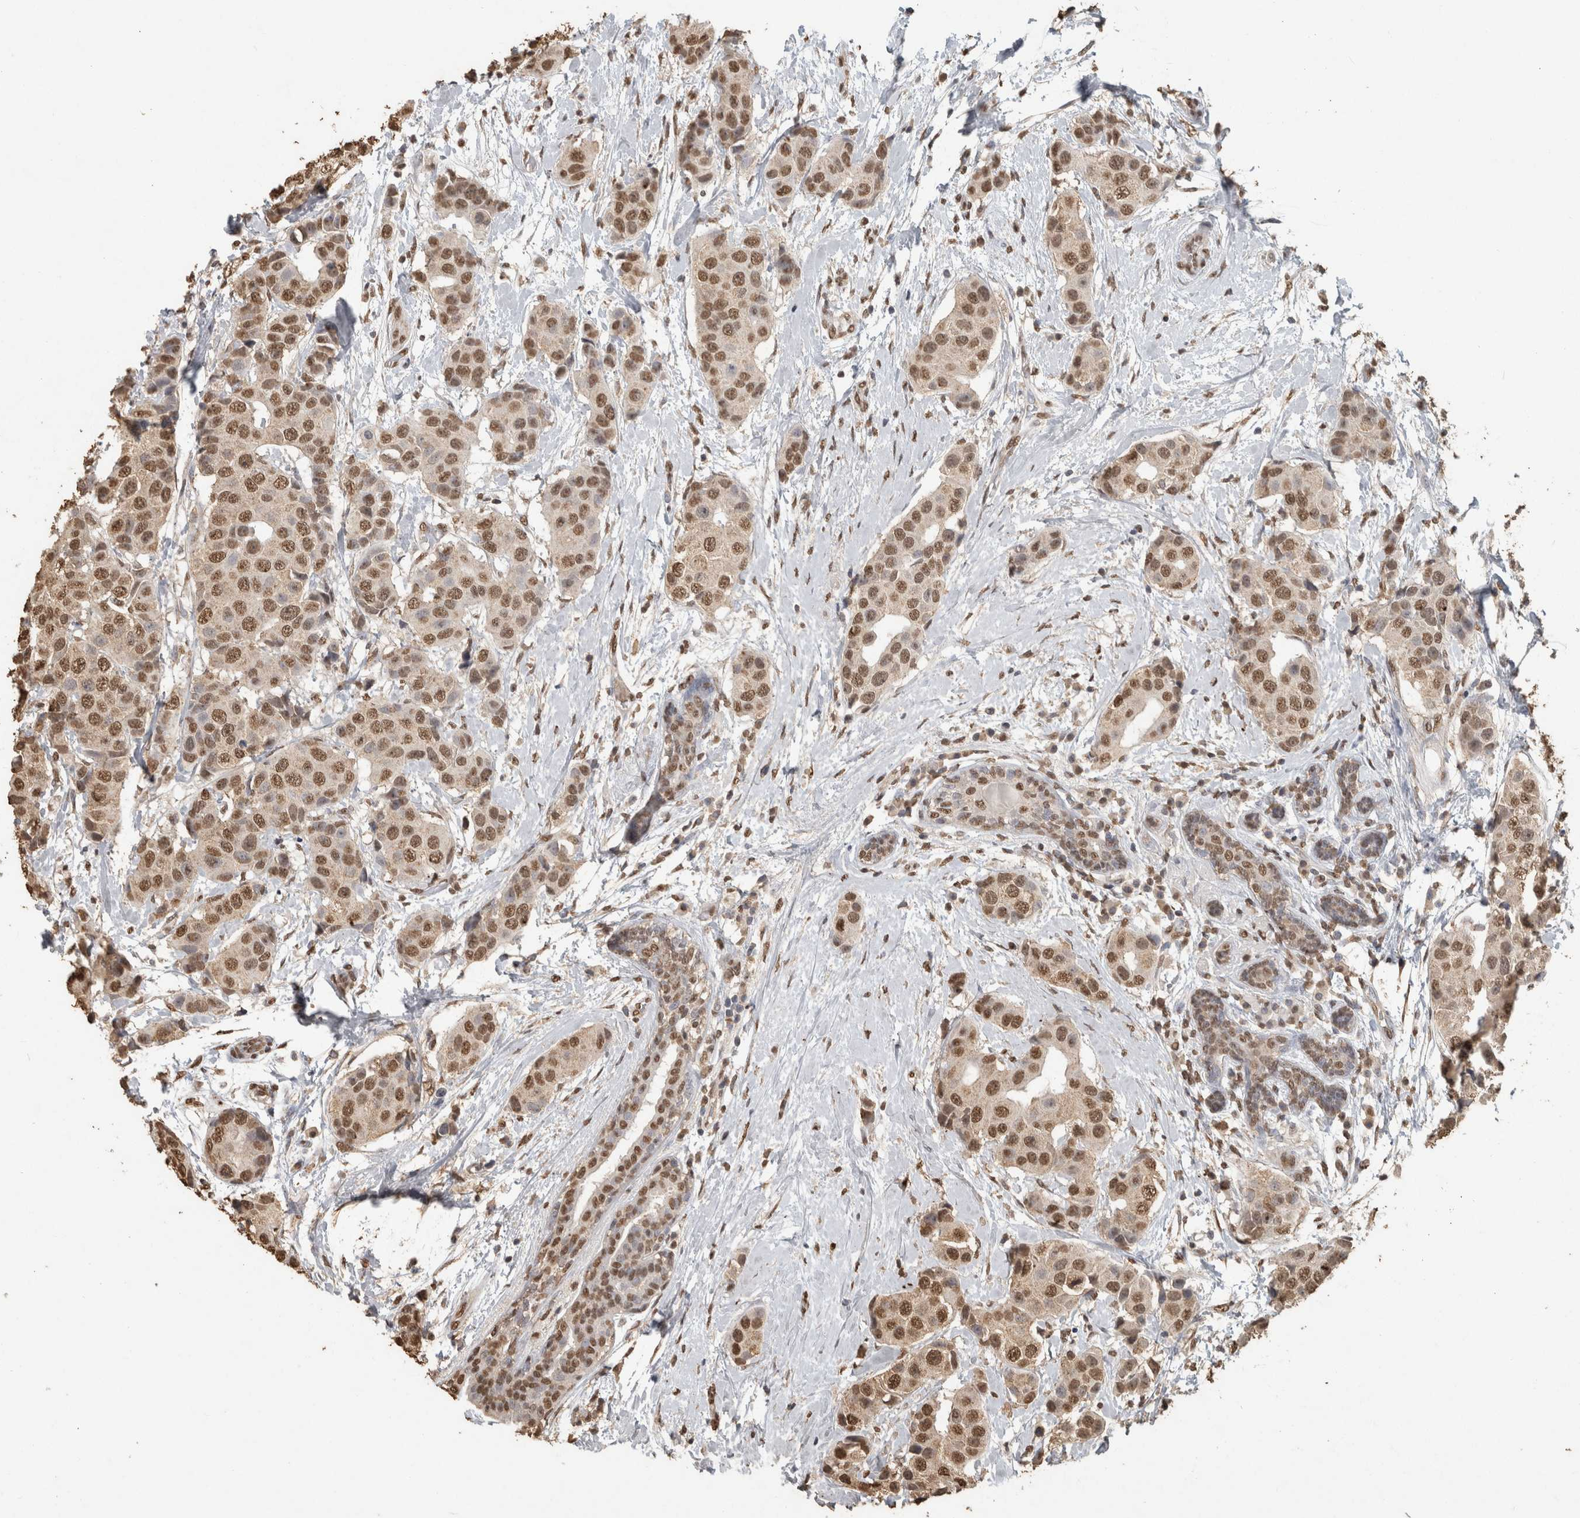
{"staining": {"intensity": "moderate", "quantity": ">75%", "location": "nuclear"}, "tissue": "breast cancer", "cell_type": "Tumor cells", "image_type": "cancer", "snomed": [{"axis": "morphology", "description": "Normal tissue, NOS"}, {"axis": "morphology", "description": "Duct carcinoma"}, {"axis": "topography", "description": "Breast"}], "caption": "Tumor cells show medium levels of moderate nuclear staining in about >75% of cells in human breast infiltrating ductal carcinoma.", "gene": "HAND2", "patient": {"sex": "female", "age": 39}}